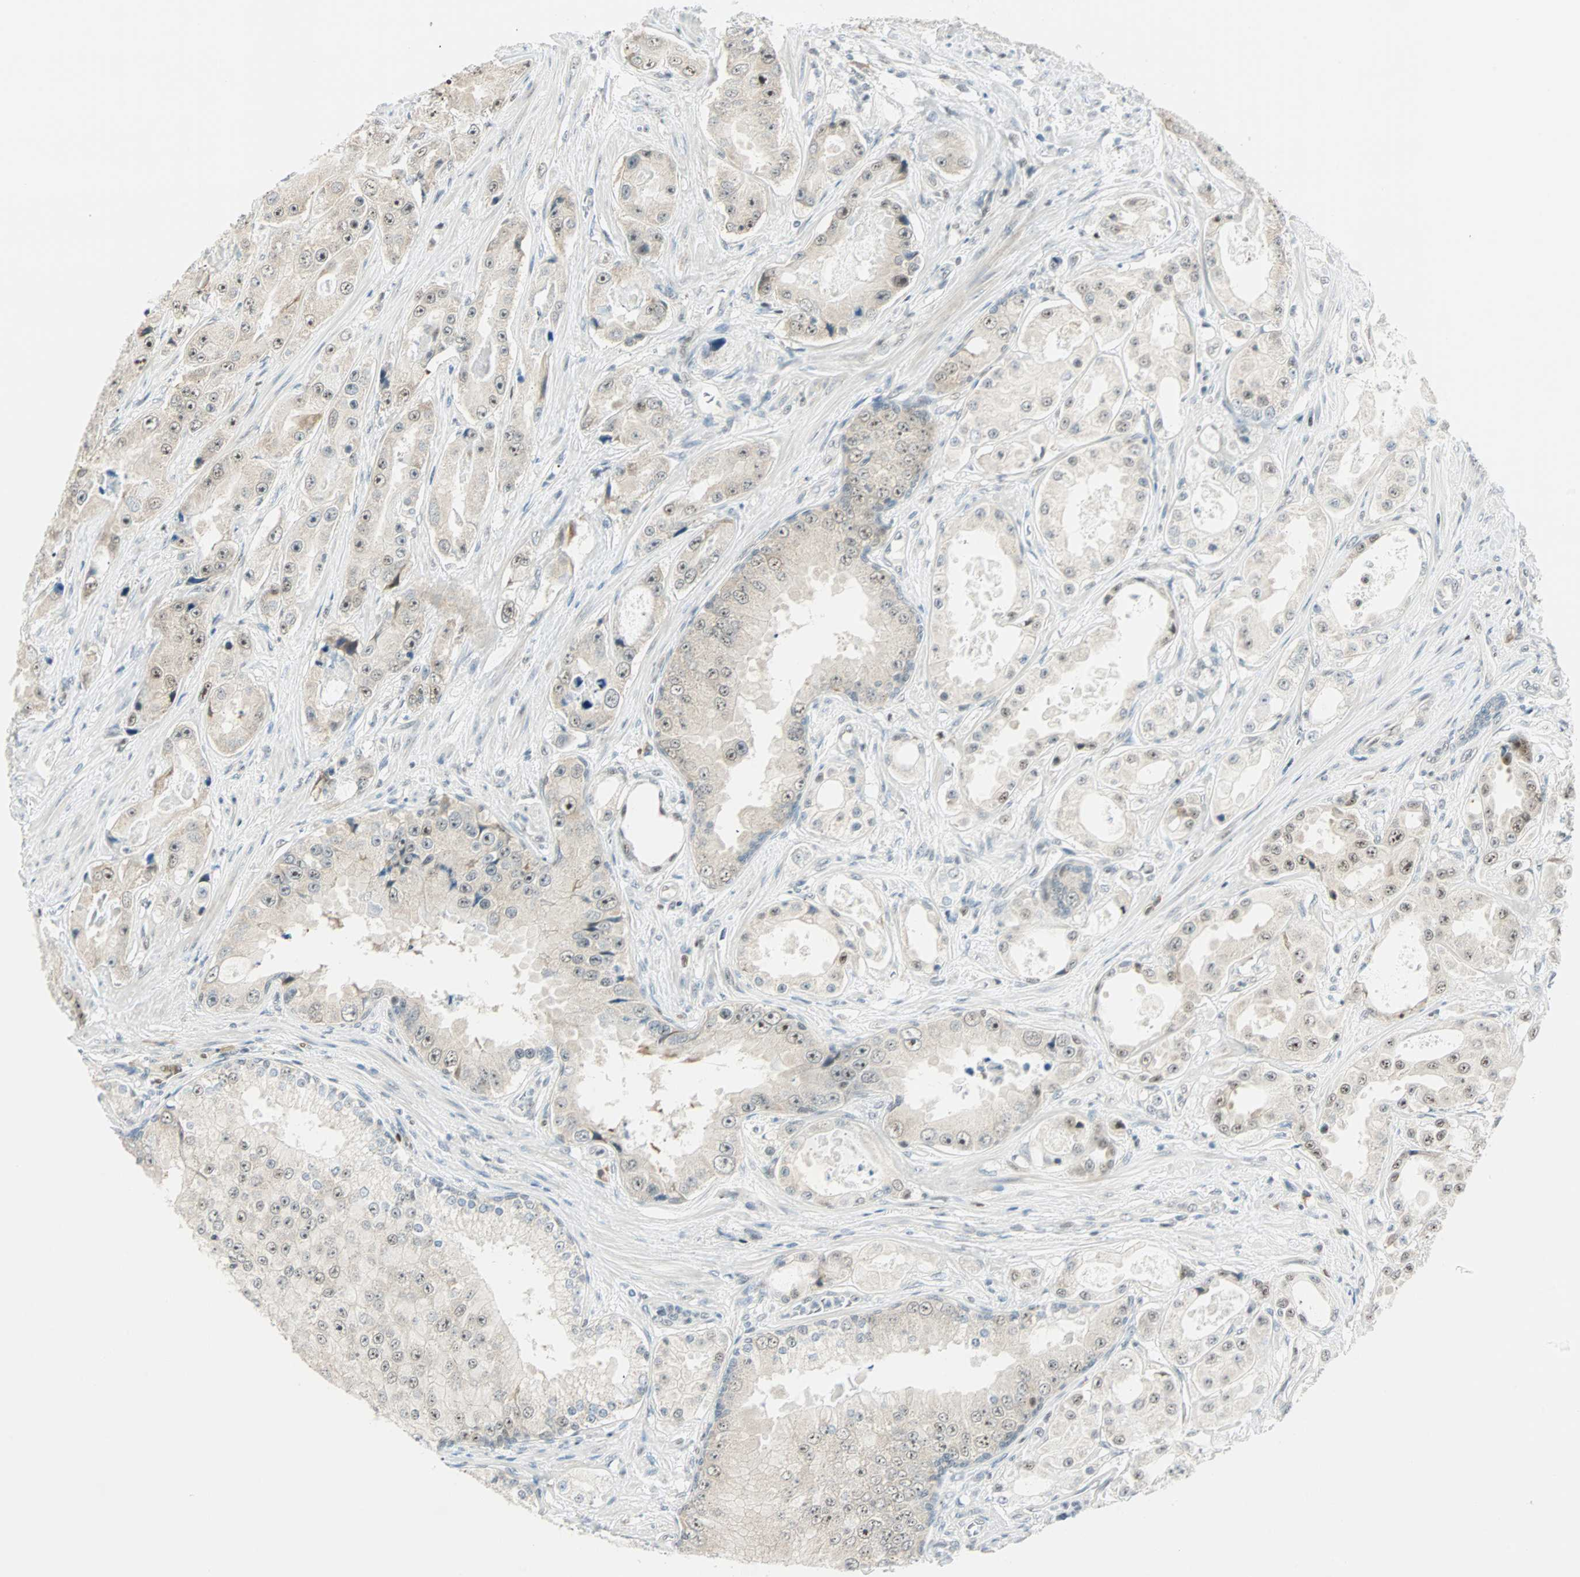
{"staining": {"intensity": "negative", "quantity": "none", "location": "none"}, "tissue": "prostate cancer", "cell_type": "Tumor cells", "image_type": "cancer", "snomed": [{"axis": "morphology", "description": "Adenocarcinoma, High grade"}, {"axis": "topography", "description": "Prostate"}], "caption": "Photomicrograph shows no significant protein staining in tumor cells of prostate cancer (high-grade adenocarcinoma).", "gene": "MSX2", "patient": {"sex": "male", "age": 73}}